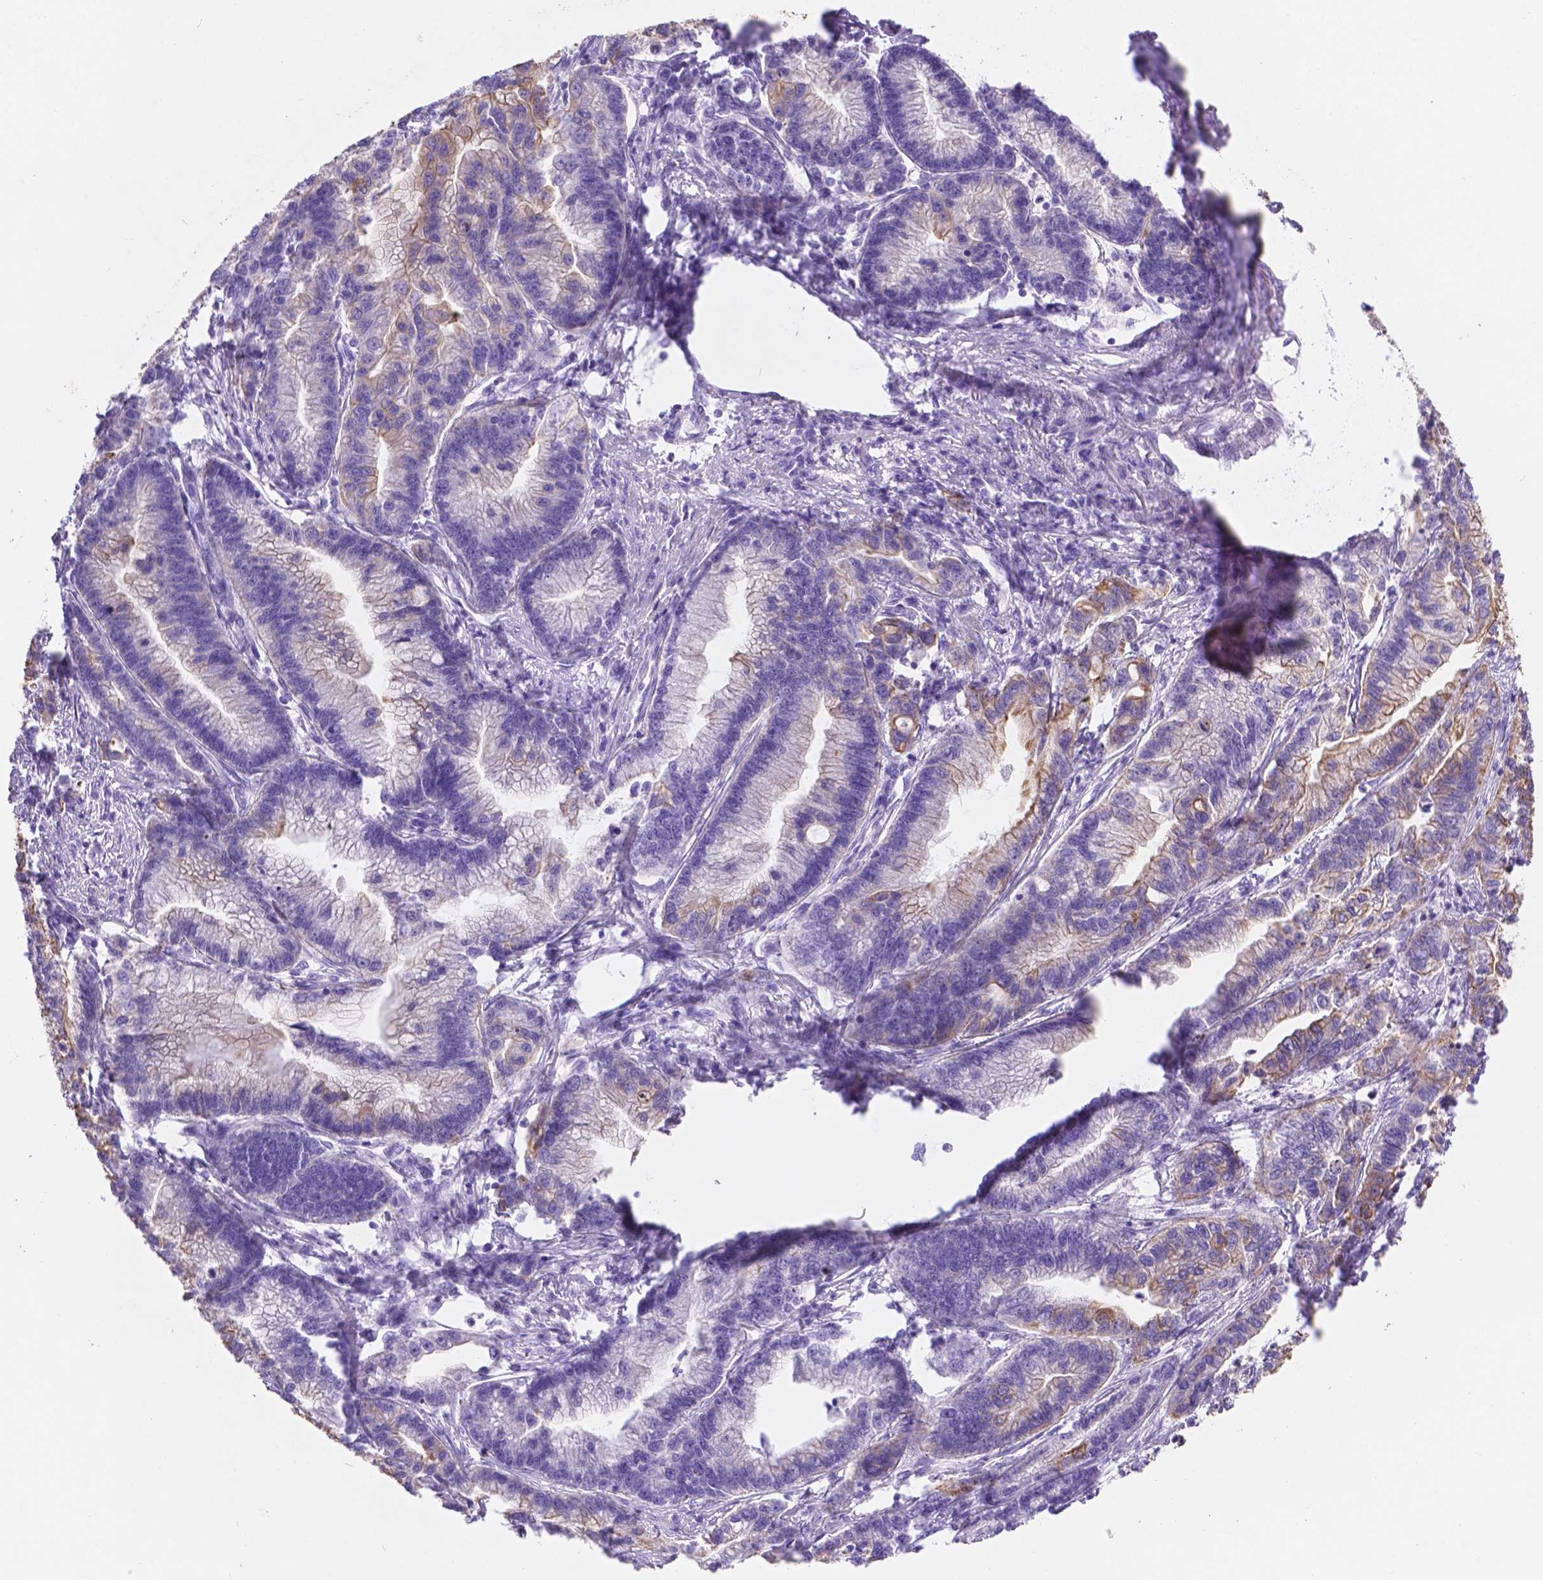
{"staining": {"intensity": "moderate", "quantity": "<25%", "location": "cytoplasmic/membranous"}, "tissue": "stomach cancer", "cell_type": "Tumor cells", "image_type": "cancer", "snomed": [{"axis": "morphology", "description": "Adenocarcinoma, NOS"}, {"axis": "topography", "description": "Stomach"}], "caption": "Immunohistochemistry (IHC) (DAB (3,3'-diaminobenzidine)) staining of stomach adenocarcinoma demonstrates moderate cytoplasmic/membranous protein staining in about <25% of tumor cells. Immunohistochemistry stains the protein of interest in brown and the nuclei are stained blue.", "gene": "DMWD", "patient": {"sex": "male", "age": 83}}